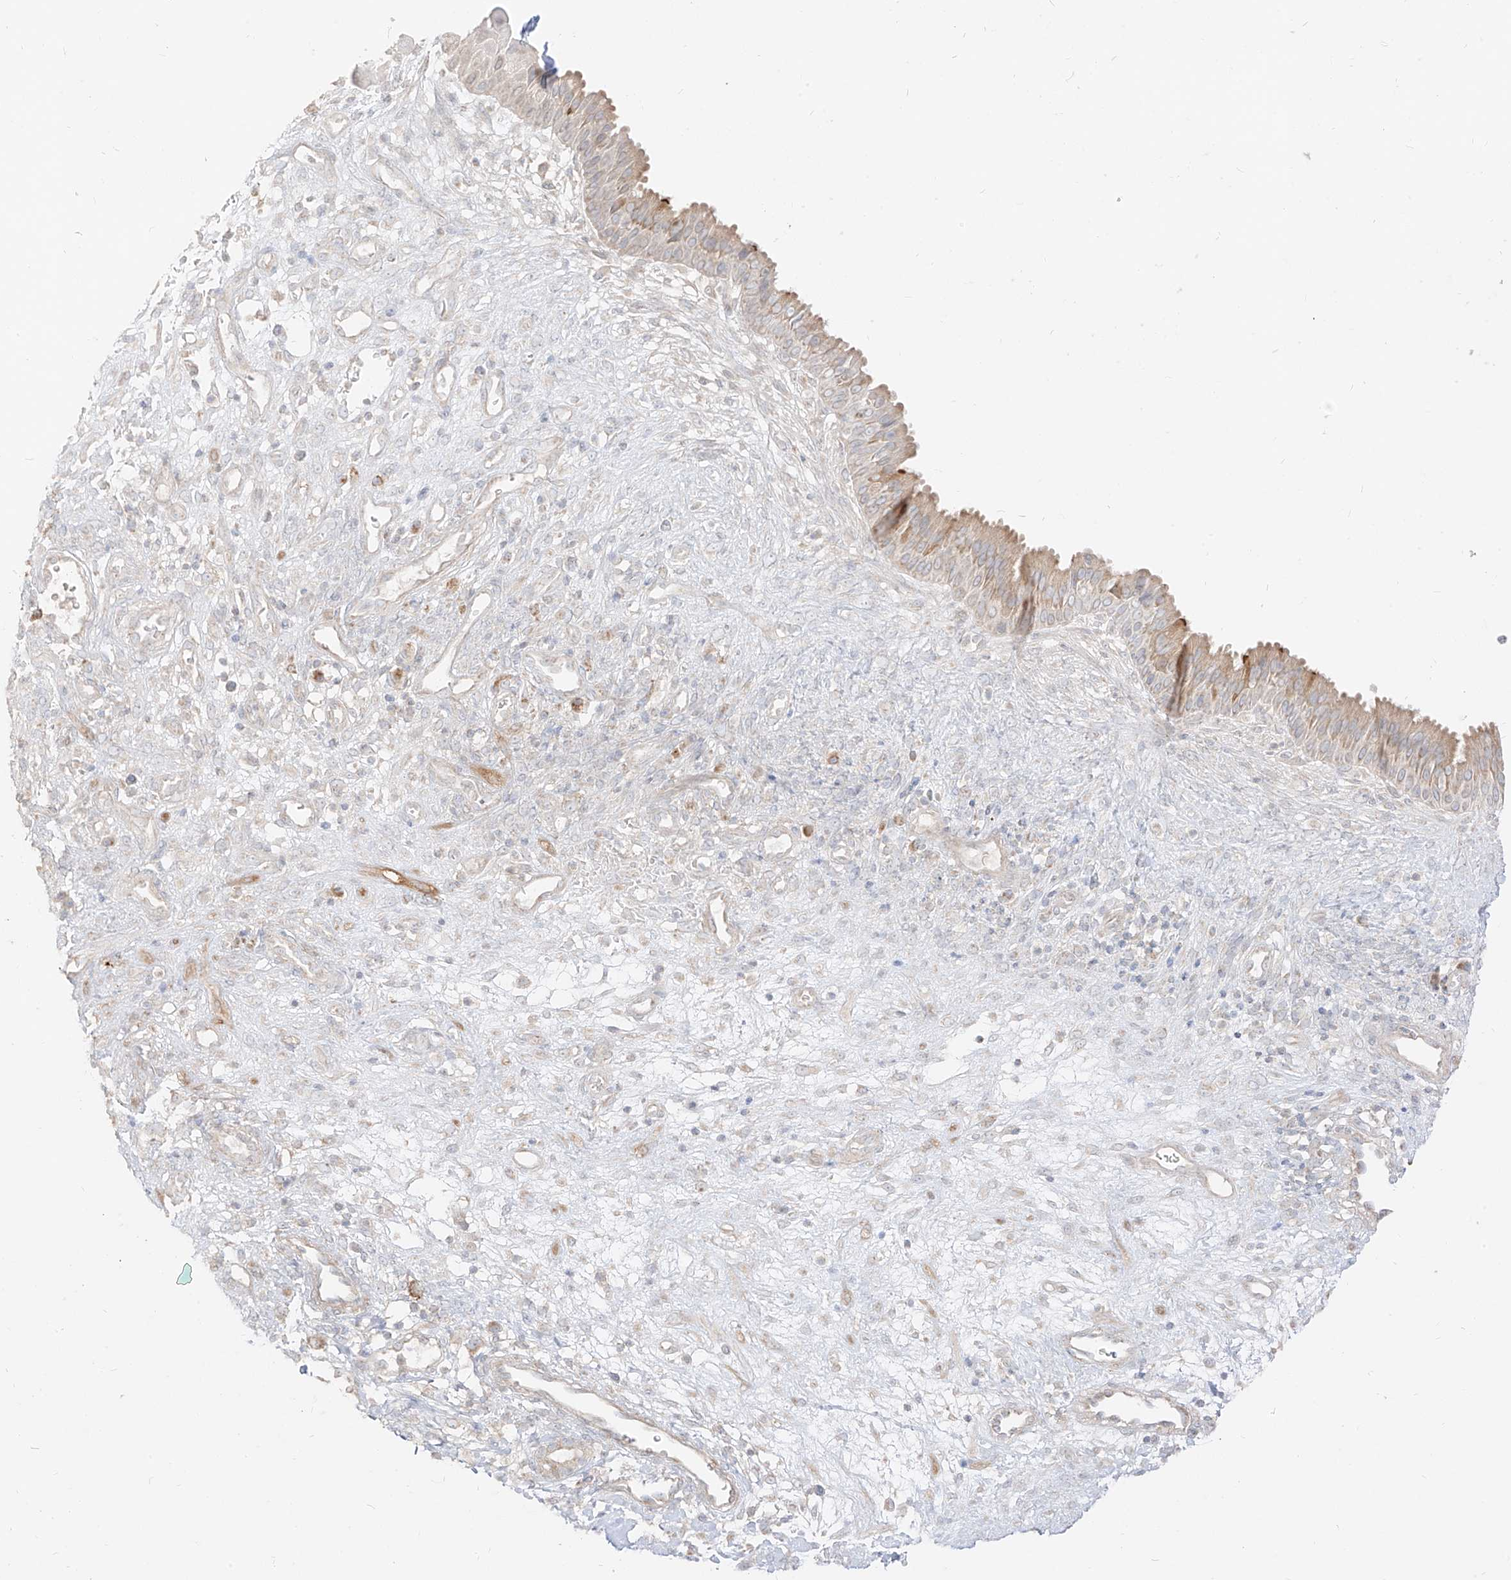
{"staining": {"intensity": "weak", "quantity": "<25%", "location": "cytoplasmic/membranous"}, "tissue": "nasopharynx", "cell_type": "Respiratory epithelial cells", "image_type": "normal", "snomed": [{"axis": "morphology", "description": "Normal tissue, NOS"}, {"axis": "topography", "description": "Nasopharynx"}], "caption": "Immunohistochemistry micrograph of benign nasopharynx: human nasopharynx stained with DAB demonstrates no significant protein expression in respiratory epithelial cells.", "gene": "ZIM3", "patient": {"sex": "male", "age": 22}}